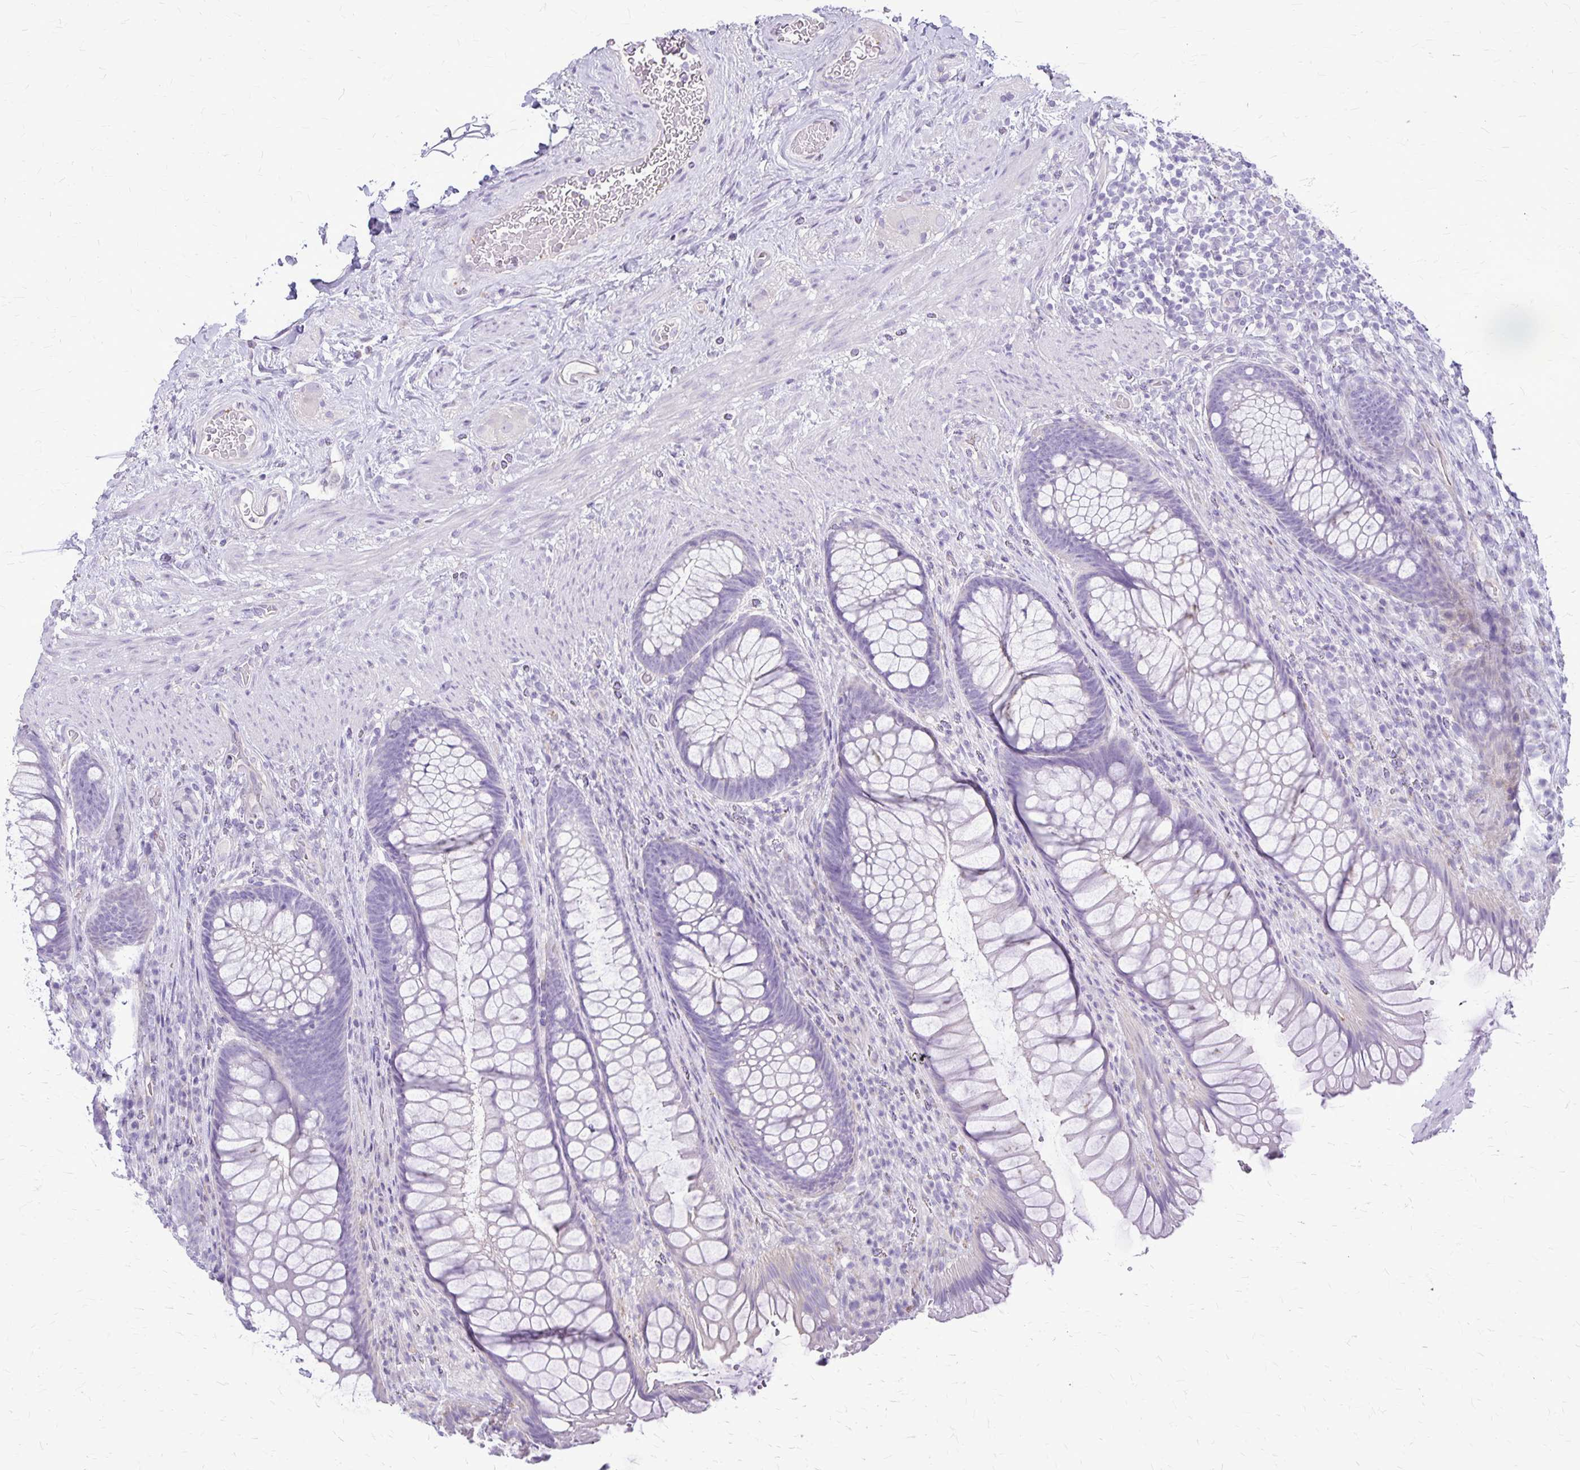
{"staining": {"intensity": "negative", "quantity": "none", "location": "none"}, "tissue": "rectum", "cell_type": "Glandular cells", "image_type": "normal", "snomed": [{"axis": "morphology", "description": "Normal tissue, NOS"}, {"axis": "topography", "description": "Smooth muscle"}, {"axis": "topography", "description": "Rectum"}], "caption": "This micrograph is of benign rectum stained with IHC to label a protein in brown with the nuclei are counter-stained blue. There is no staining in glandular cells.", "gene": "GP9", "patient": {"sex": "male", "age": 53}}